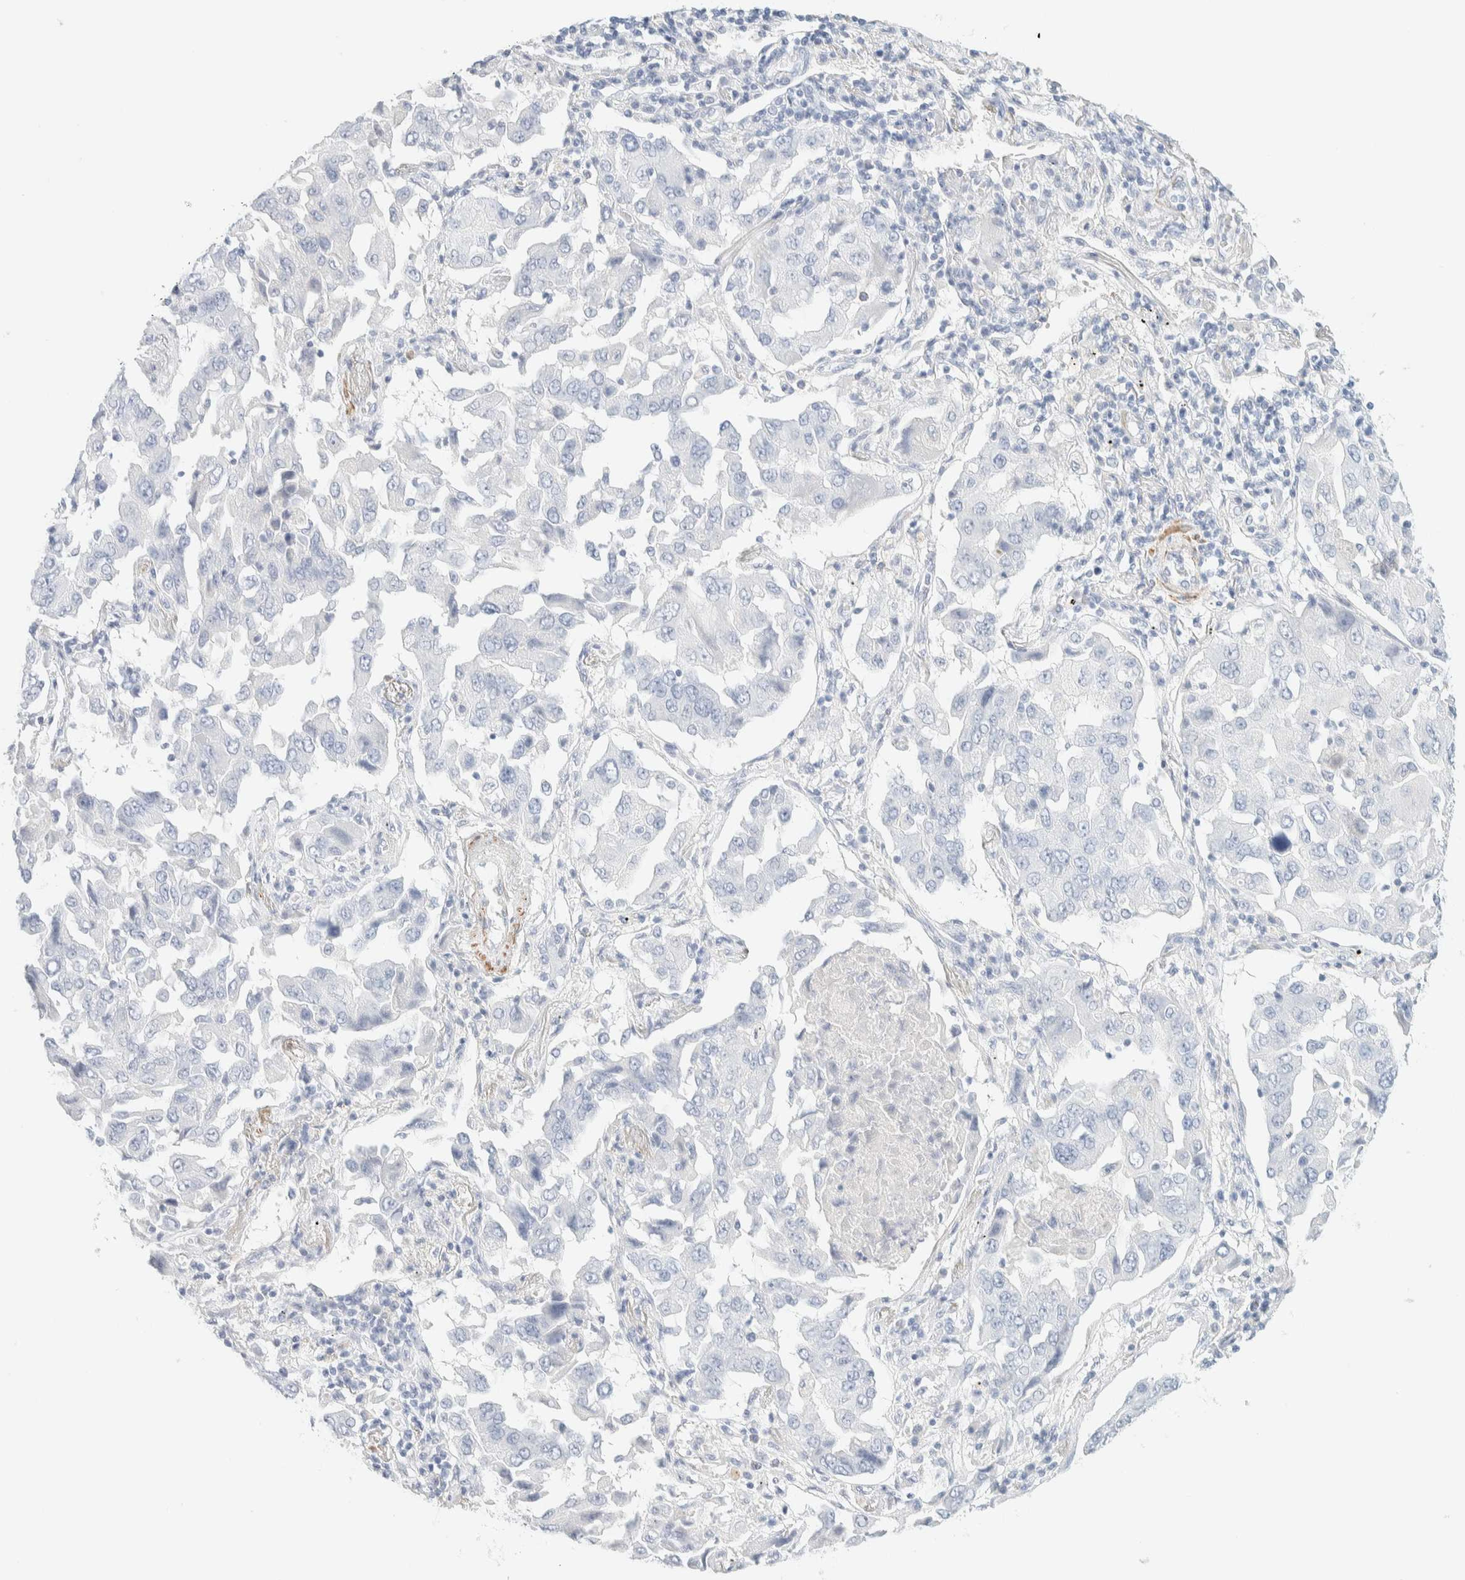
{"staining": {"intensity": "negative", "quantity": "none", "location": "none"}, "tissue": "lung cancer", "cell_type": "Tumor cells", "image_type": "cancer", "snomed": [{"axis": "morphology", "description": "Adenocarcinoma, NOS"}, {"axis": "topography", "description": "Lung"}], "caption": "Immunohistochemical staining of human lung adenocarcinoma demonstrates no significant staining in tumor cells.", "gene": "AFMID", "patient": {"sex": "female", "age": 65}}